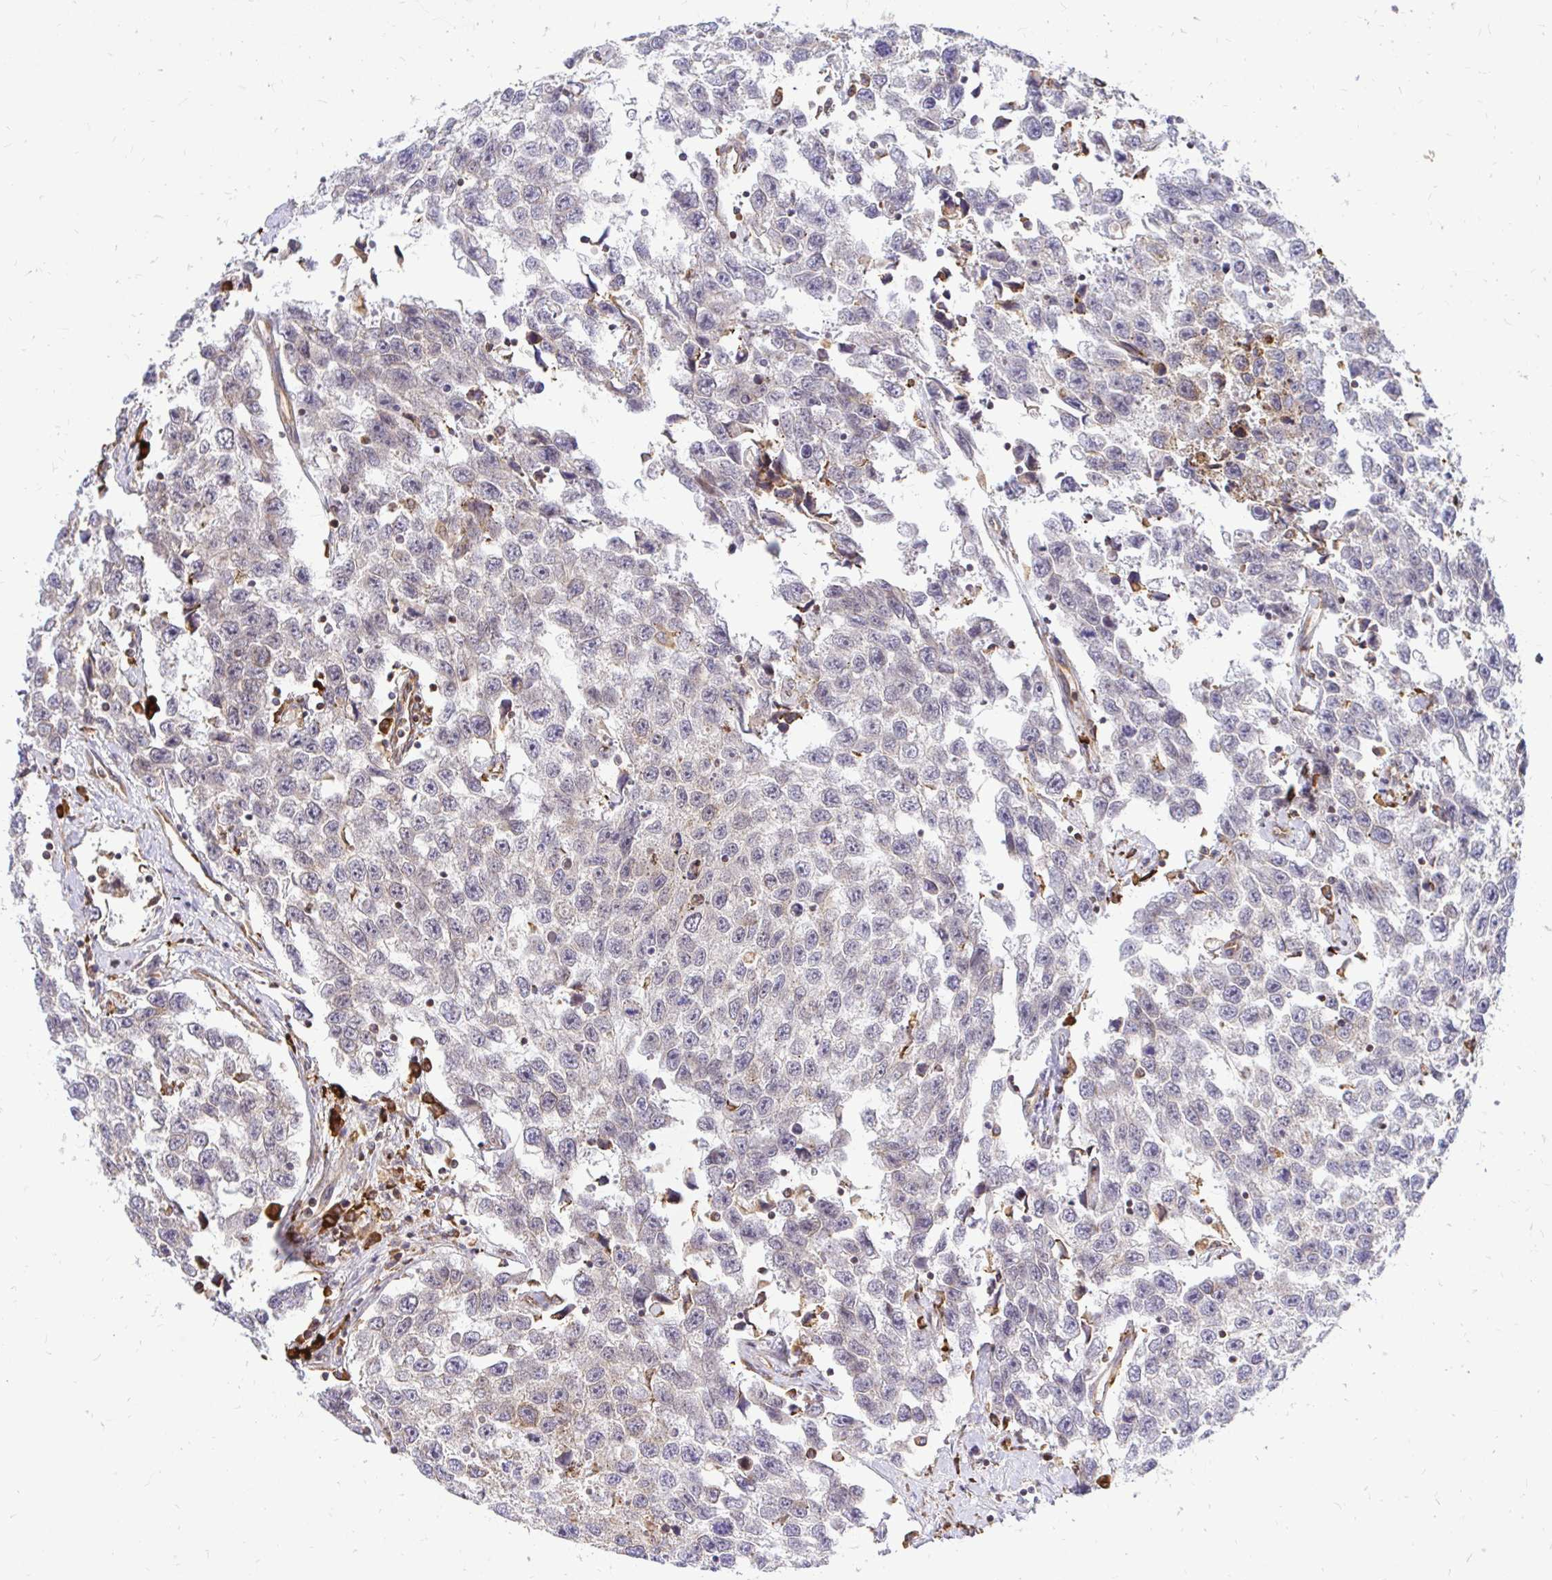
{"staining": {"intensity": "weak", "quantity": "<25%", "location": "cytoplasmic/membranous"}, "tissue": "testis cancer", "cell_type": "Tumor cells", "image_type": "cancer", "snomed": [{"axis": "morphology", "description": "Seminoma, NOS"}, {"axis": "topography", "description": "Testis"}], "caption": "Seminoma (testis) was stained to show a protein in brown. There is no significant expression in tumor cells.", "gene": "NAALAD2", "patient": {"sex": "male", "age": 33}}